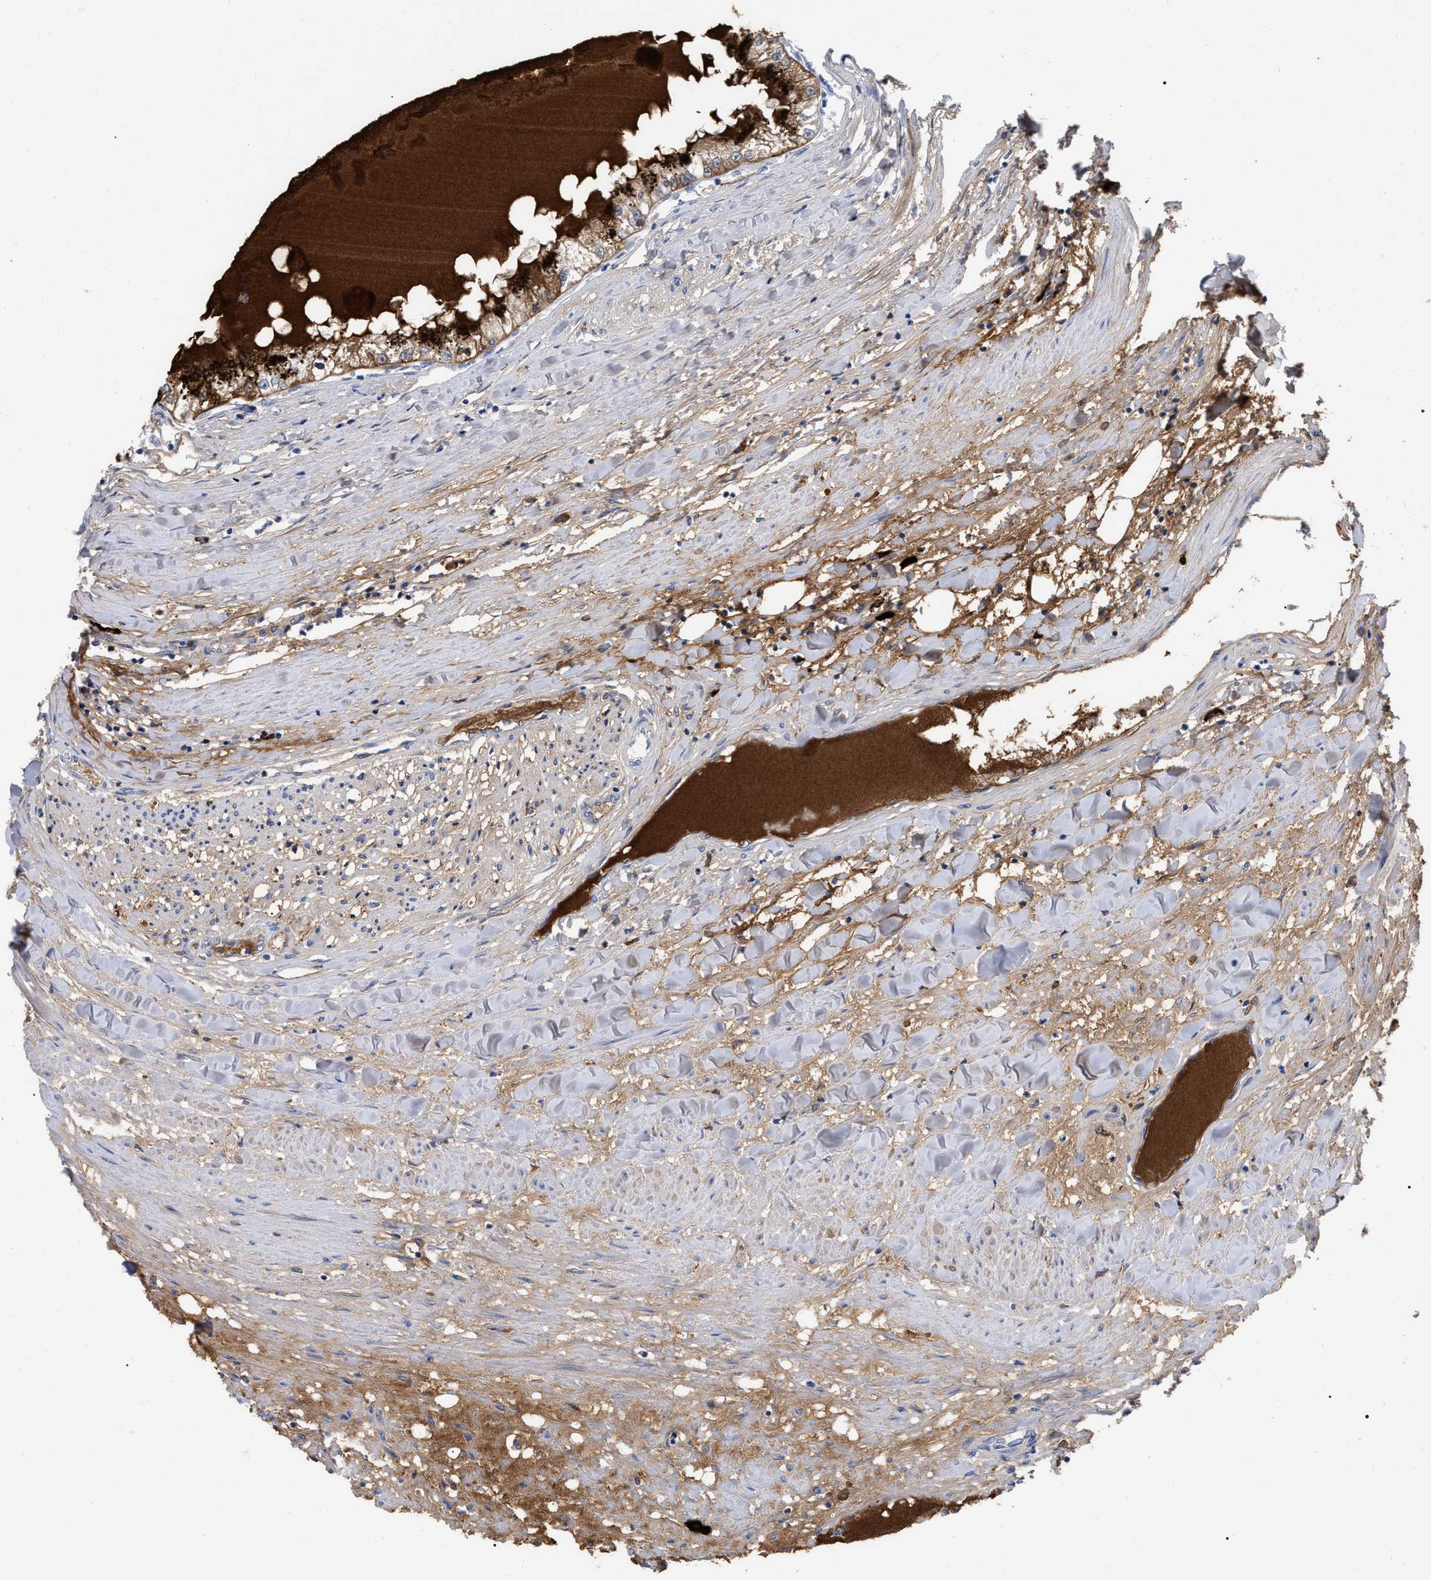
{"staining": {"intensity": "moderate", "quantity": ">75%", "location": "cytoplasmic/membranous"}, "tissue": "renal cancer", "cell_type": "Tumor cells", "image_type": "cancer", "snomed": [{"axis": "morphology", "description": "Adenocarcinoma, NOS"}, {"axis": "topography", "description": "Kidney"}], "caption": "Protein staining of renal cancer (adenocarcinoma) tissue shows moderate cytoplasmic/membranous staining in about >75% of tumor cells.", "gene": "IGHV5-51", "patient": {"sex": "male", "age": 68}}